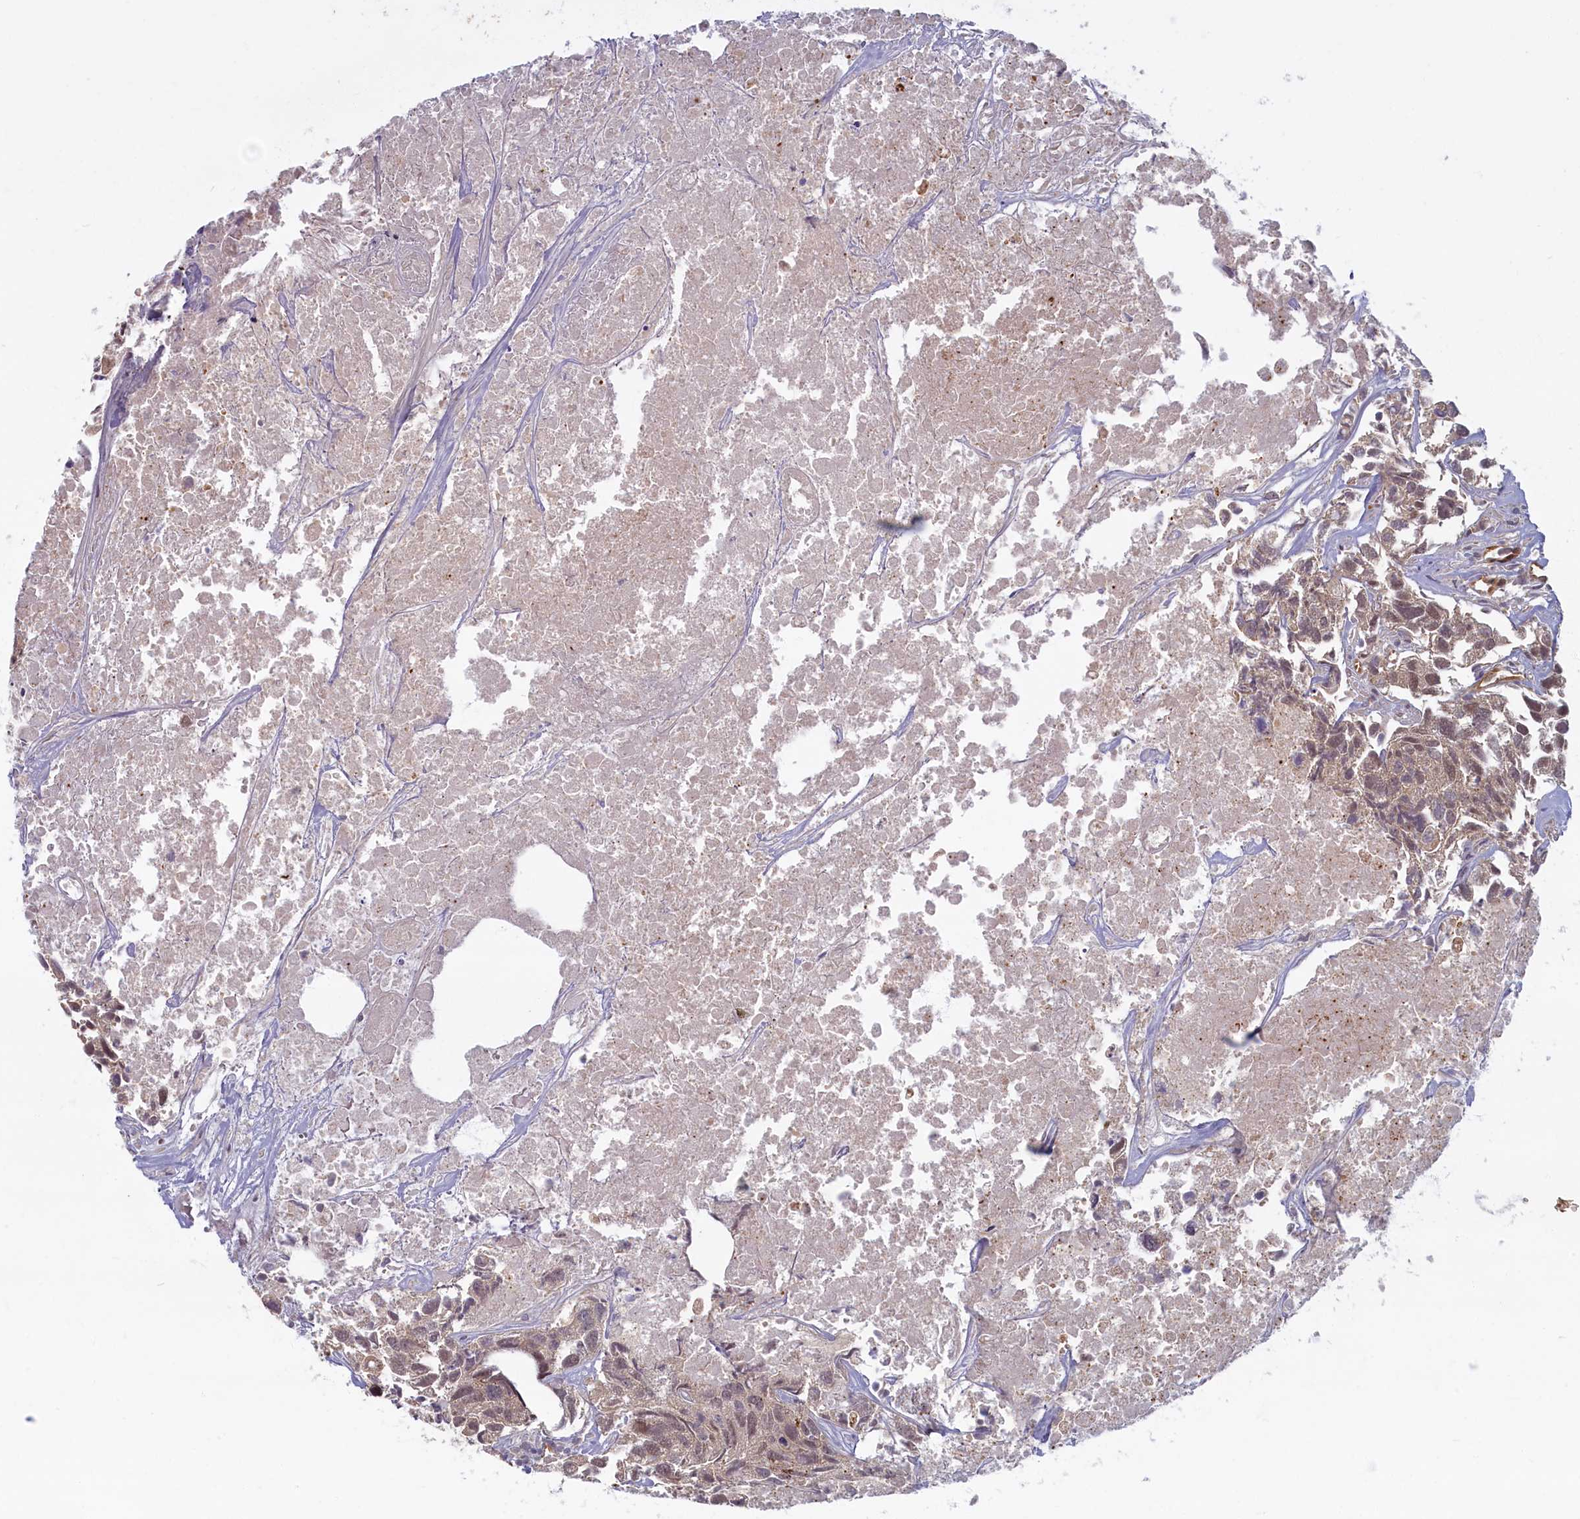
{"staining": {"intensity": "weak", "quantity": ">75%", "location": "nuclear"}, "tissue": "urothelial cancer", "cell_type": "Tumor cells", "image_type": "cancer", "snomed": [{"axis": "morphology", "description": "Urothelial carcinoma, High grade"}, {"axis": "topography", "description": "Urinary bladder"}], "caption": "Weak nuclear protein staining is seen in about >75% of tumor cells in urothelial cancer. (DAB (3,3'-diaminobenzidine) IHC, brown staining for protein, blue staining for nuclei).", "gene": "SNRK", "patient": {"sex": "female", "age": 75}}